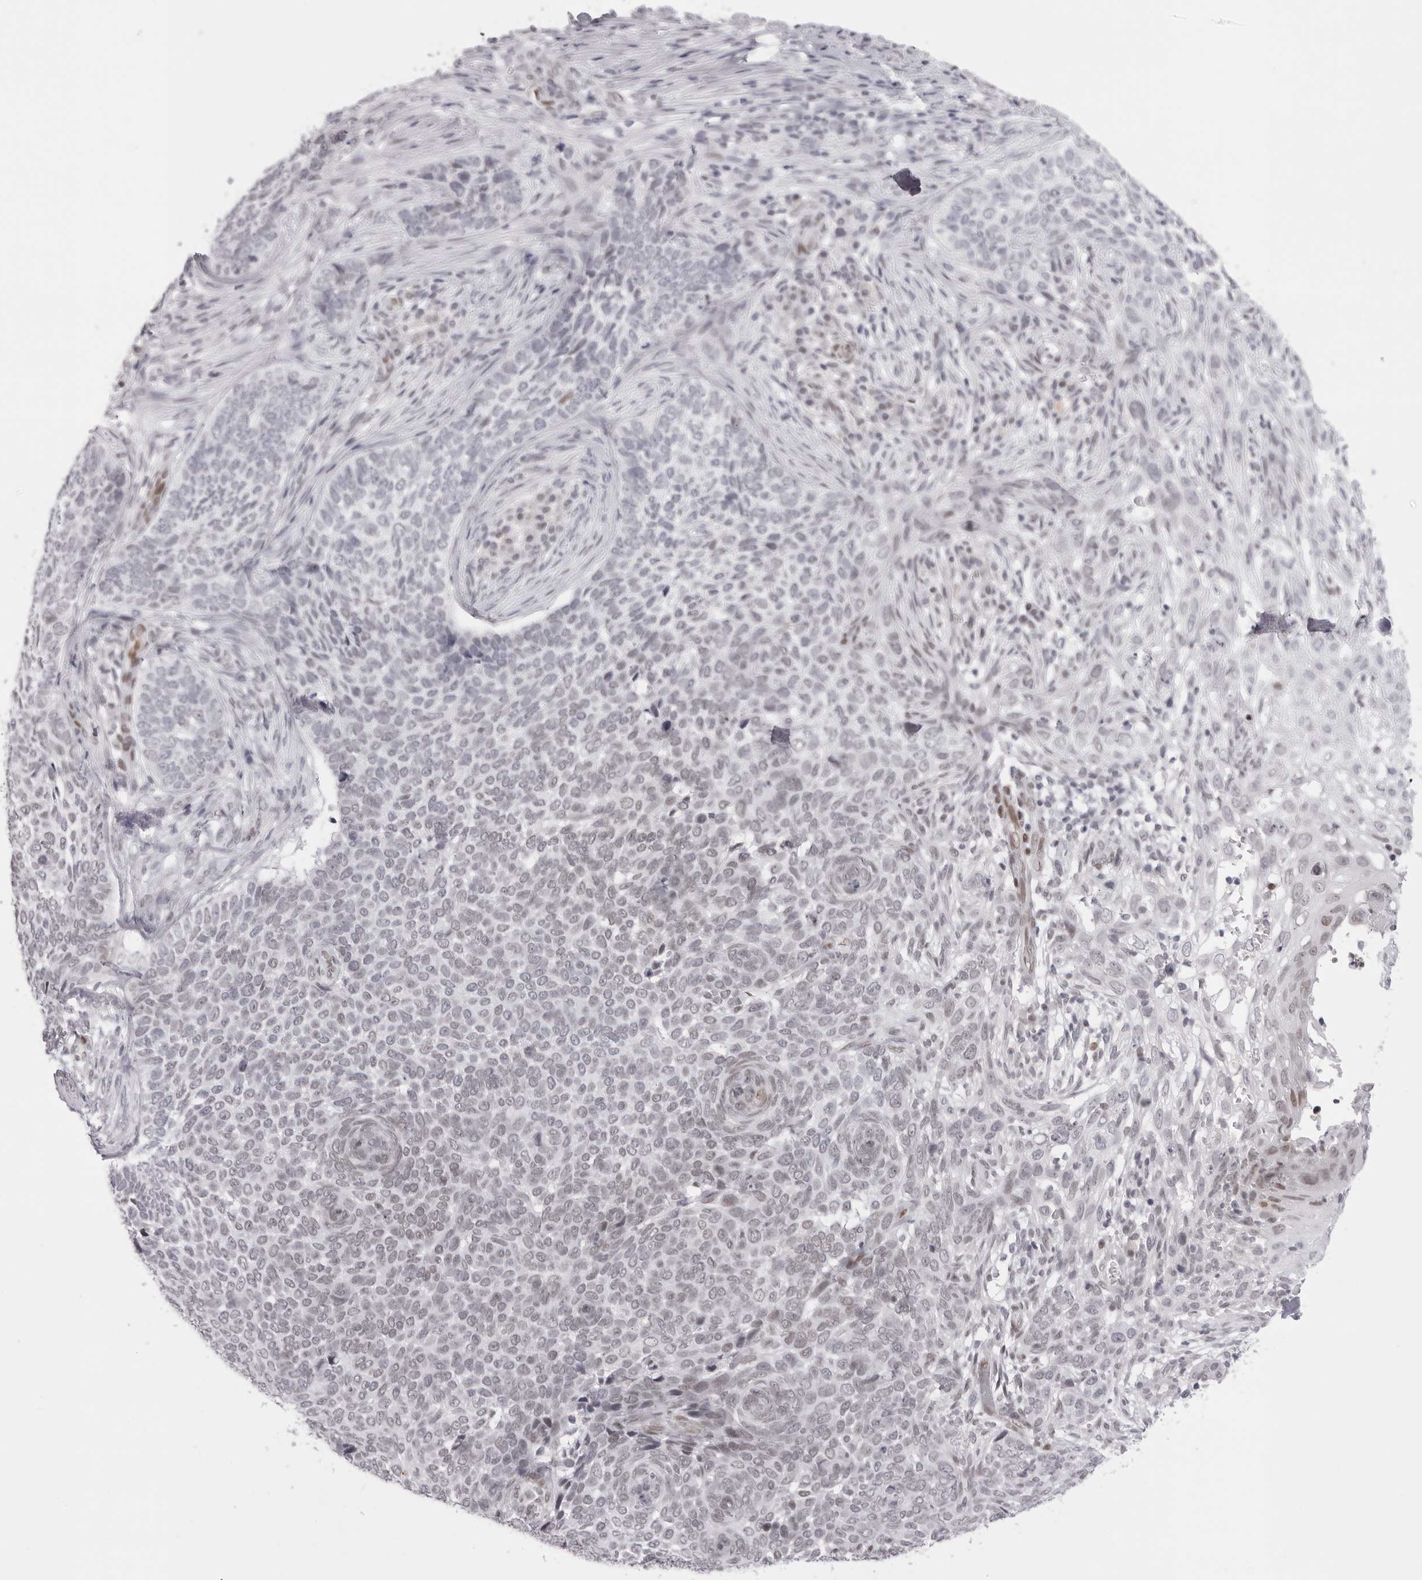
{"staining": {"intensity": "negative", "quantity": "none", "location": "none"}, "tissue": "skin cancer", "cell_type": "Tumor cells", "image_type": "cancer", "snomed": [{"axis": "morphology", "description": "Basal cell carcinoma"}, {"axis": "topography", "description": "Skin"}], "caption": "A photomicrograph of skin cancer stained for a protein demonstrates no brown staining in tumor cells.", "gene": "MAFK", "patient": {"sex": "female", "age": 64}}